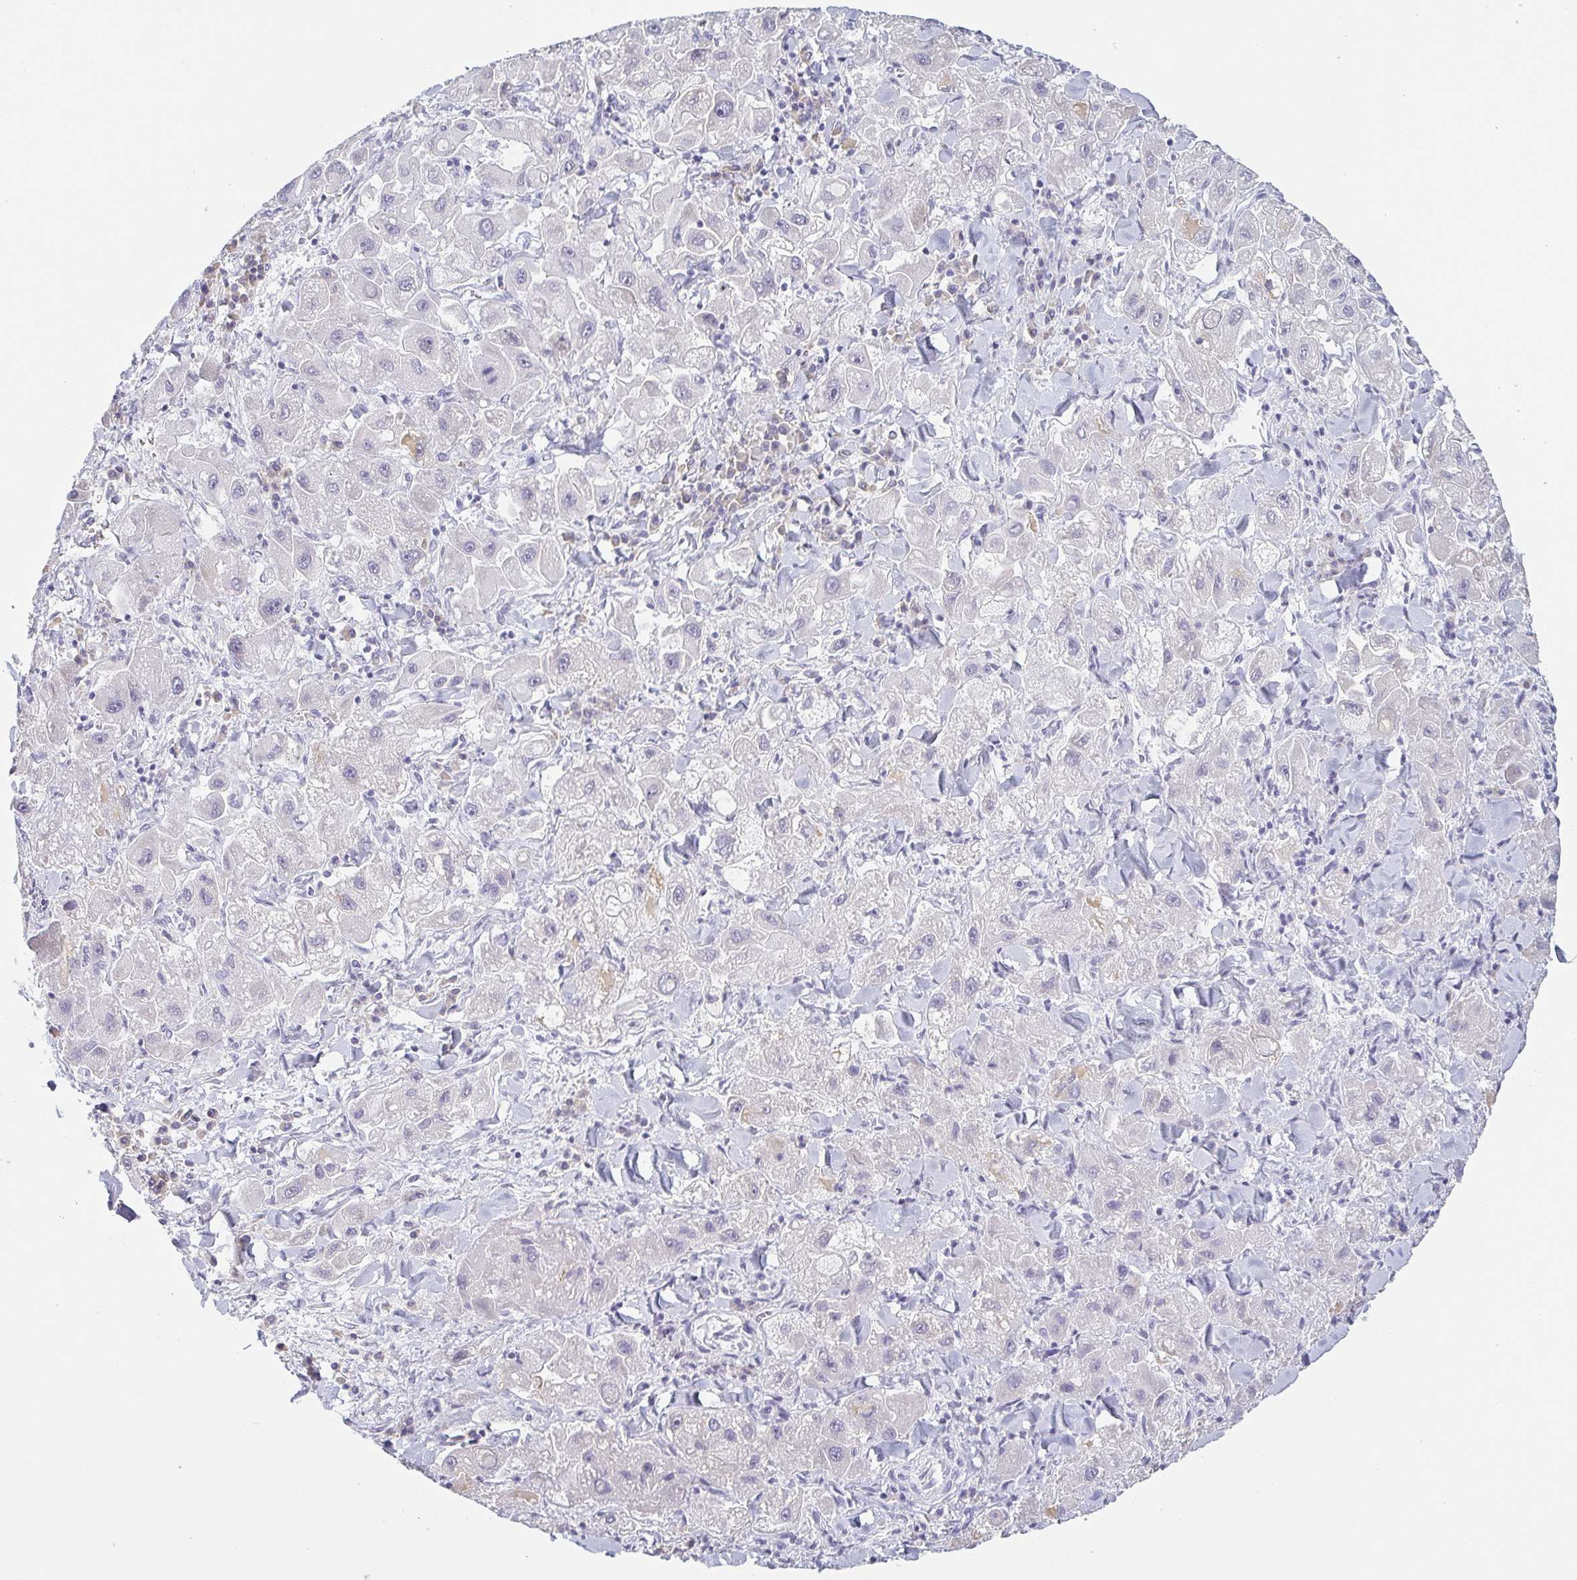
{"staining": {"intensity": "negative", "quantity": "none", "location": "none"}, "tissue": "liver cancer", "cell_type": "Tumor cells", "image_type": "cancer", "snomed": [{"axis": "morphology", "description": "Carcinoma, Hepatocellular, NOS"}, {"axis": "topography", "description": "Liver"}], "caption": "Liver cancer was stained to show a protein in brown. There is no significant positivity in tumor cells.", "gene": "PRR27", "patient": {"sex": "male", "age": 24}}